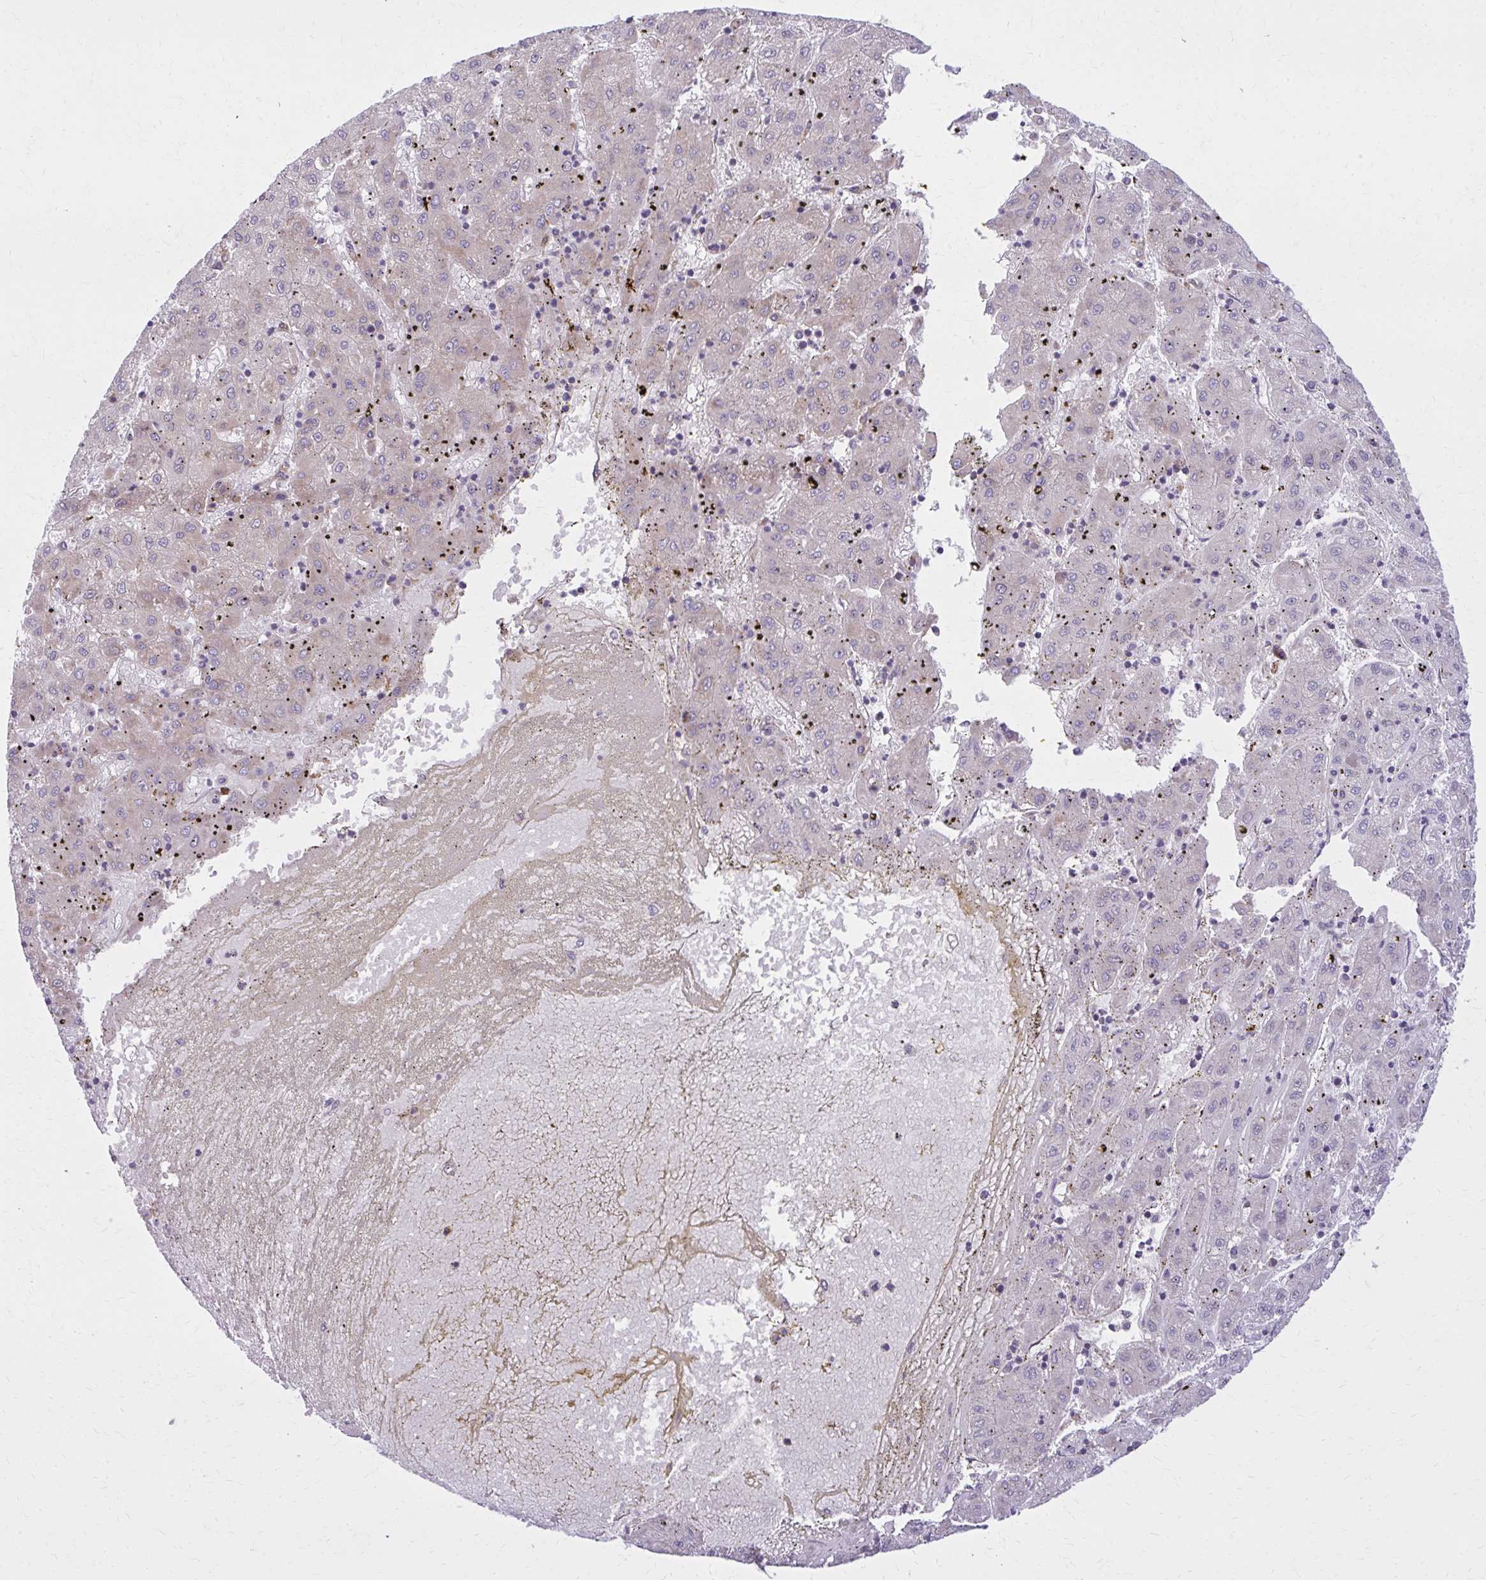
{"staining": {"intensity": "weak", "quantity": "<25%", "location": "cytoplasmic/membranous"}, "tissue": "liver cancer", "cell_type": "Tumor cells", "image_type": "cancer", "snomed": [{"axis": "morphology", "description": "Carcinoma, Hepatocellular, NOS"}, {"axis": "topography", "description": "Liver"}], "caption": "This histopathology image is of hepatocellular carcinoma (liver) stained with IHC to label a protein in brown with the nuclei are counter-stained blue. There is no positivity in tumor cells.", "gene": "CEMP1", "patient": {"sex": "male", "age": 72}}